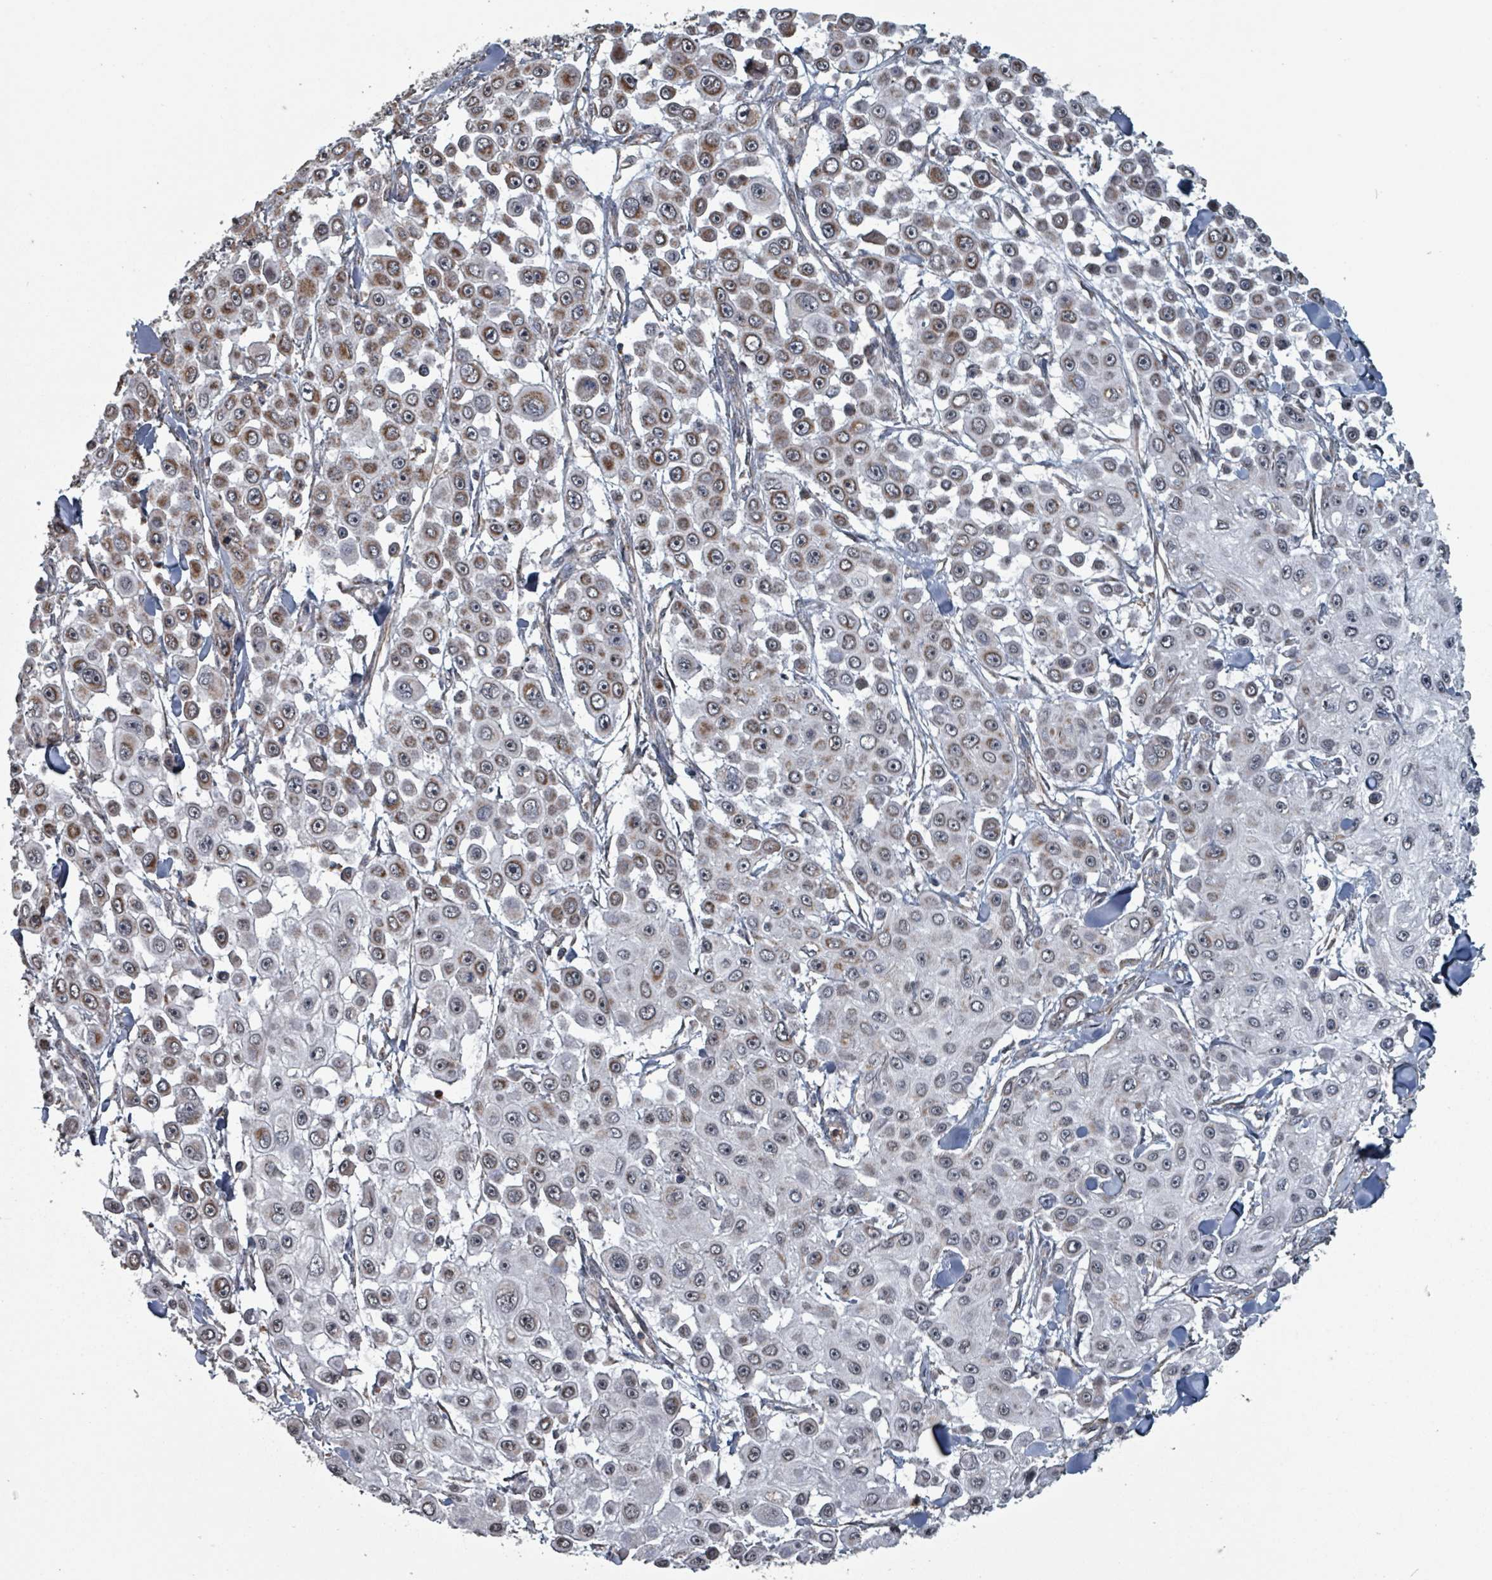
{"staining": {"intensity": "moderate", "quantity": ">75%", "location": "cytoplasmic/membranous"}, "tissue": "skin cancer", "cell_type": "Tumor cells", "image_type": "cancer", "snomed": [{"axis": "morphology", "description": "Squamous cell carcinoma, NOS"}, {"axis": "topography", "description": "Skin"}], "caption": "Protein expression analysis of human skin cancer (squamous cell carcinoma) reveals moderate cytoplasmic/membranous staining in approximately >75% of tumor cells. (DAB (3,3'-diaminobenzidine) IHC, brown staining for protein, blue staining for nuclei).", "gene": "MRPL4", "patient": {"sex": "male", "age": 67}}